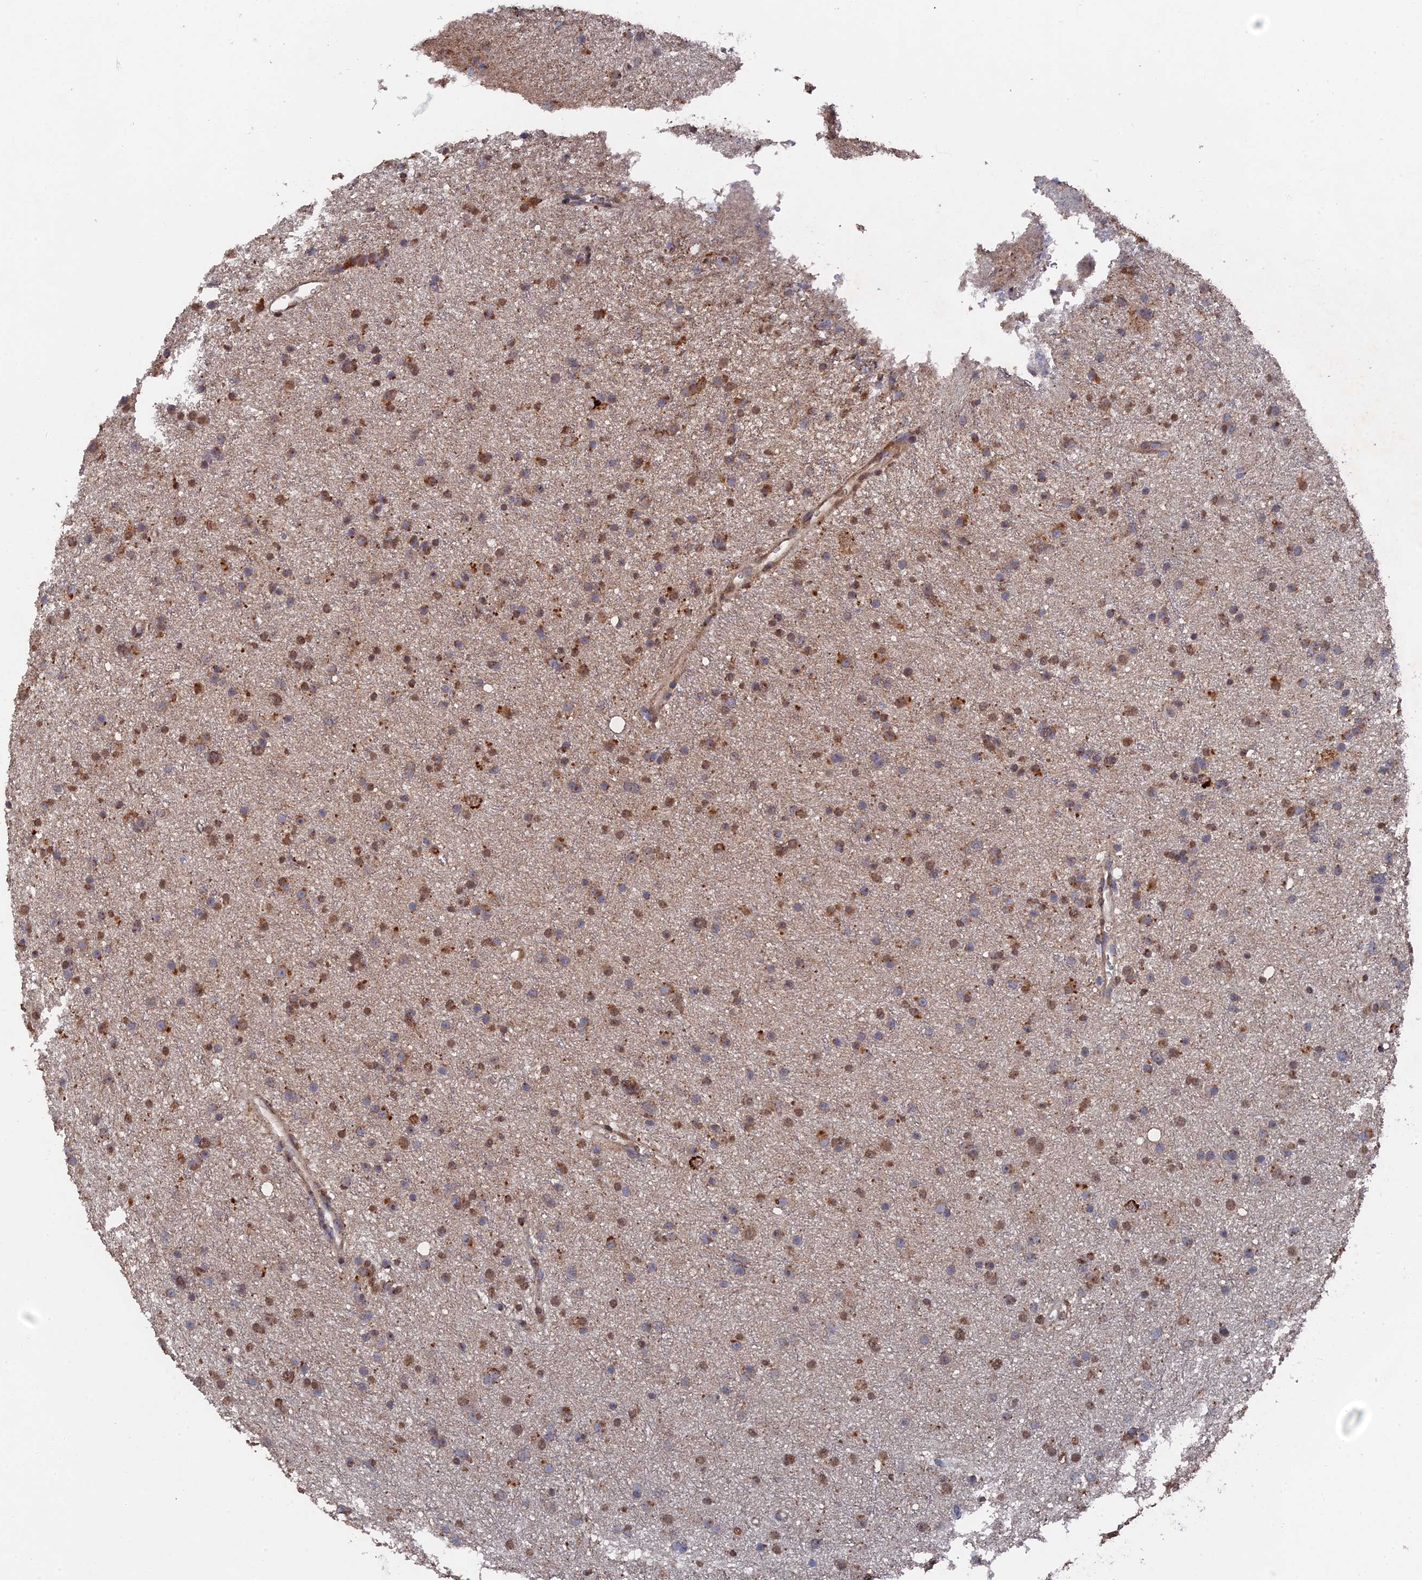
{"staining": {"intensity": "moderate", "quantity": "25%-75%", "location": "cytoplasmic/membranous,nuclear"}, "tissue": "glioma", "cell_type": "Tumor cells", "image_type": "cancer", "snomed": [{"axis": "morphology", "description": "Glioma, malignant, Low grade"}, {"axis": "topography", "description": "Cerebral cortex"}], "caption": "Protein analysis of malignant low-grade glioma tissue shows moderate cytoplasmic/membranous and nuclear expression in approximately 25%-75% of tumor cells.", "gene": "SMG9", "patient": {"sex": "female", "age": 39}}